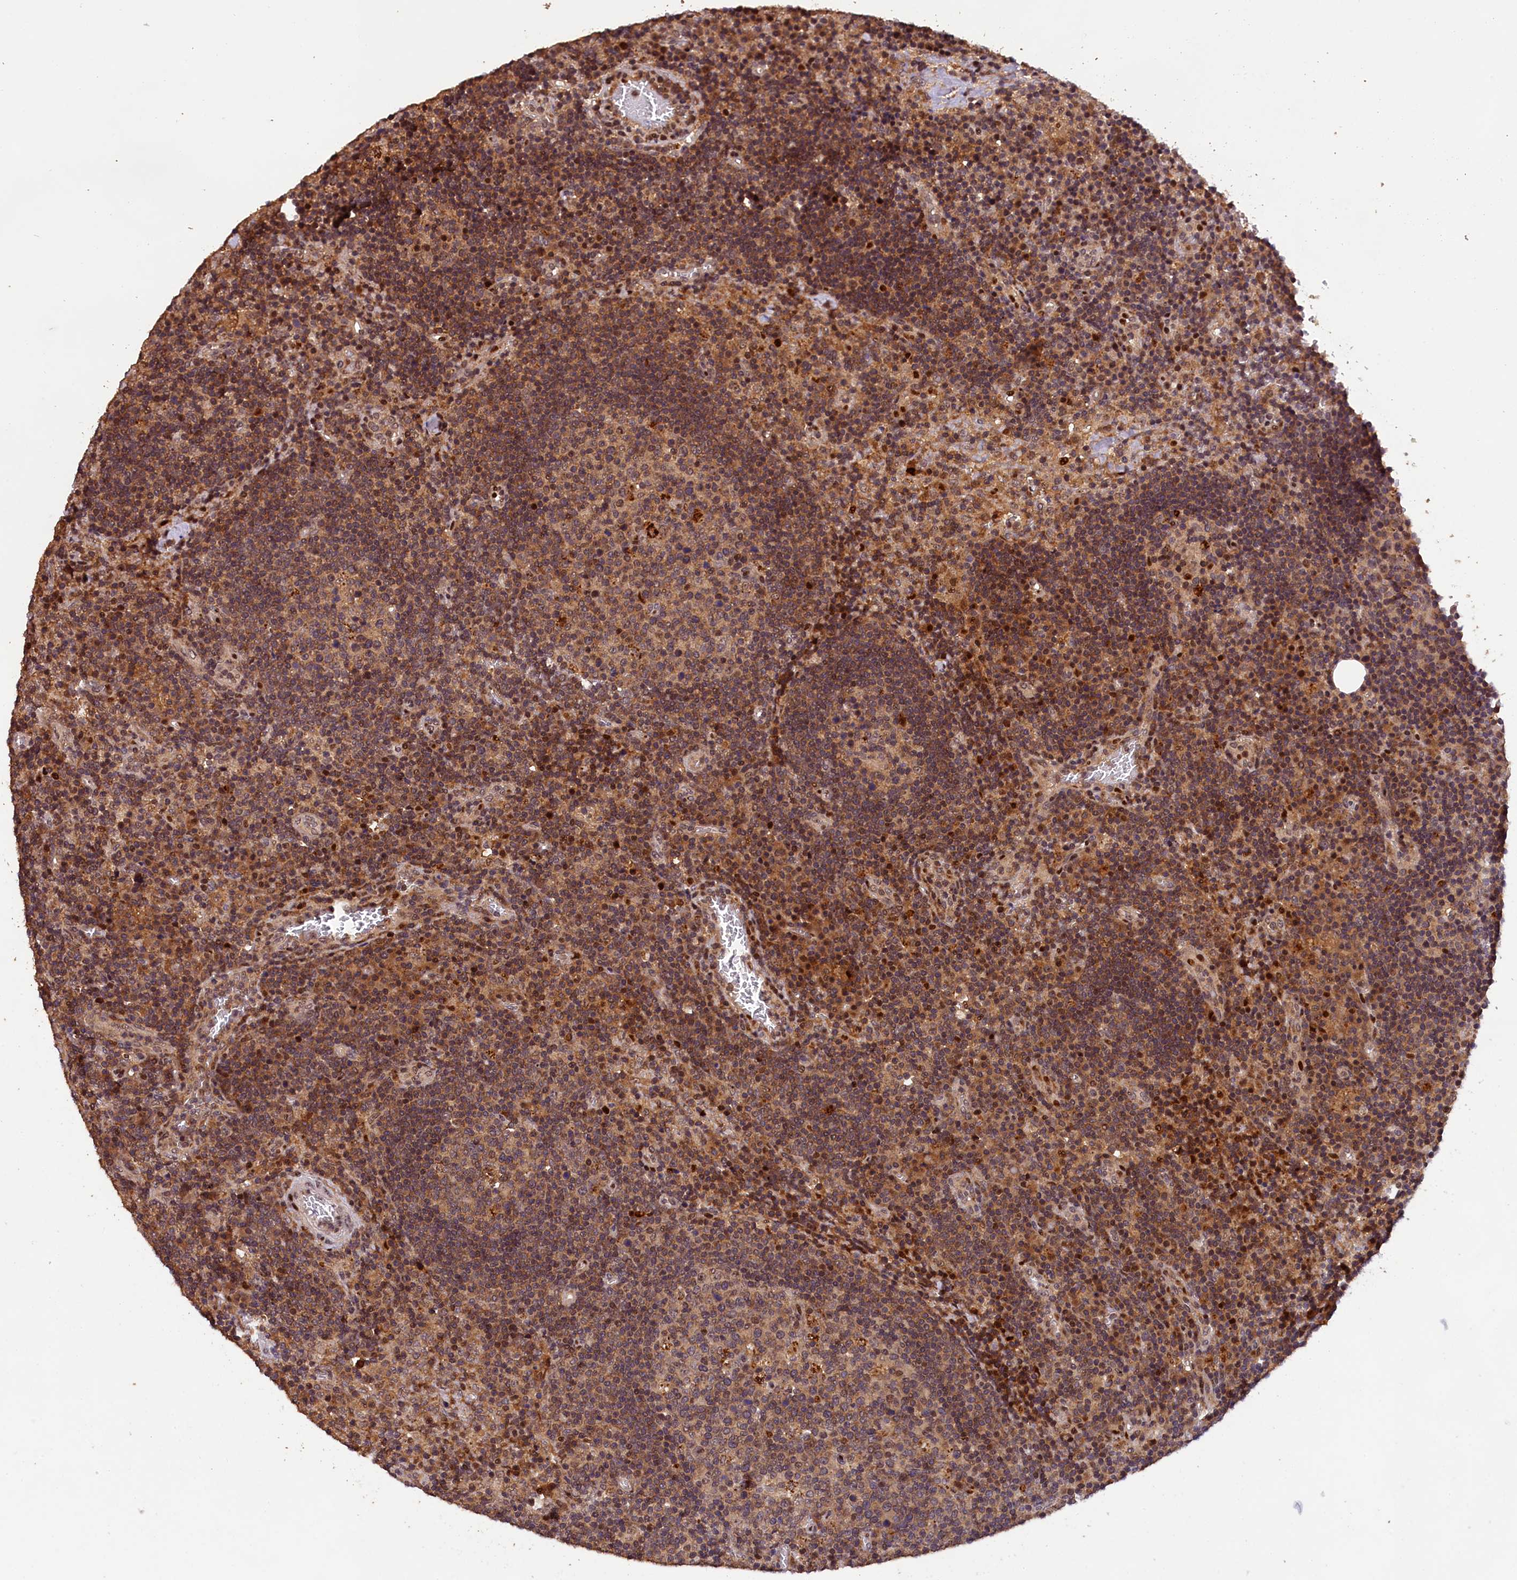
{"staining": {"intensity": "weak", "quantity": ">75%", "location": "cytoplasmic/membranous"}, "tissue": "lymph node", "cell_type": "Germinal center cells", "image_type": "normal", "snomed": [{"axis": "morphology", "description": "Normal tissue, NOS"}, {"axis": "topography", "description": "Lymph node"}], "caption": "Immunohistochemistry of normal human lymph node reveals low levels of weak cytoplasmic/membranous expression in approximately >75% of germinal center cells.", "gene": "PHAF1", "patient": {"sex": "male", "age": 58}}